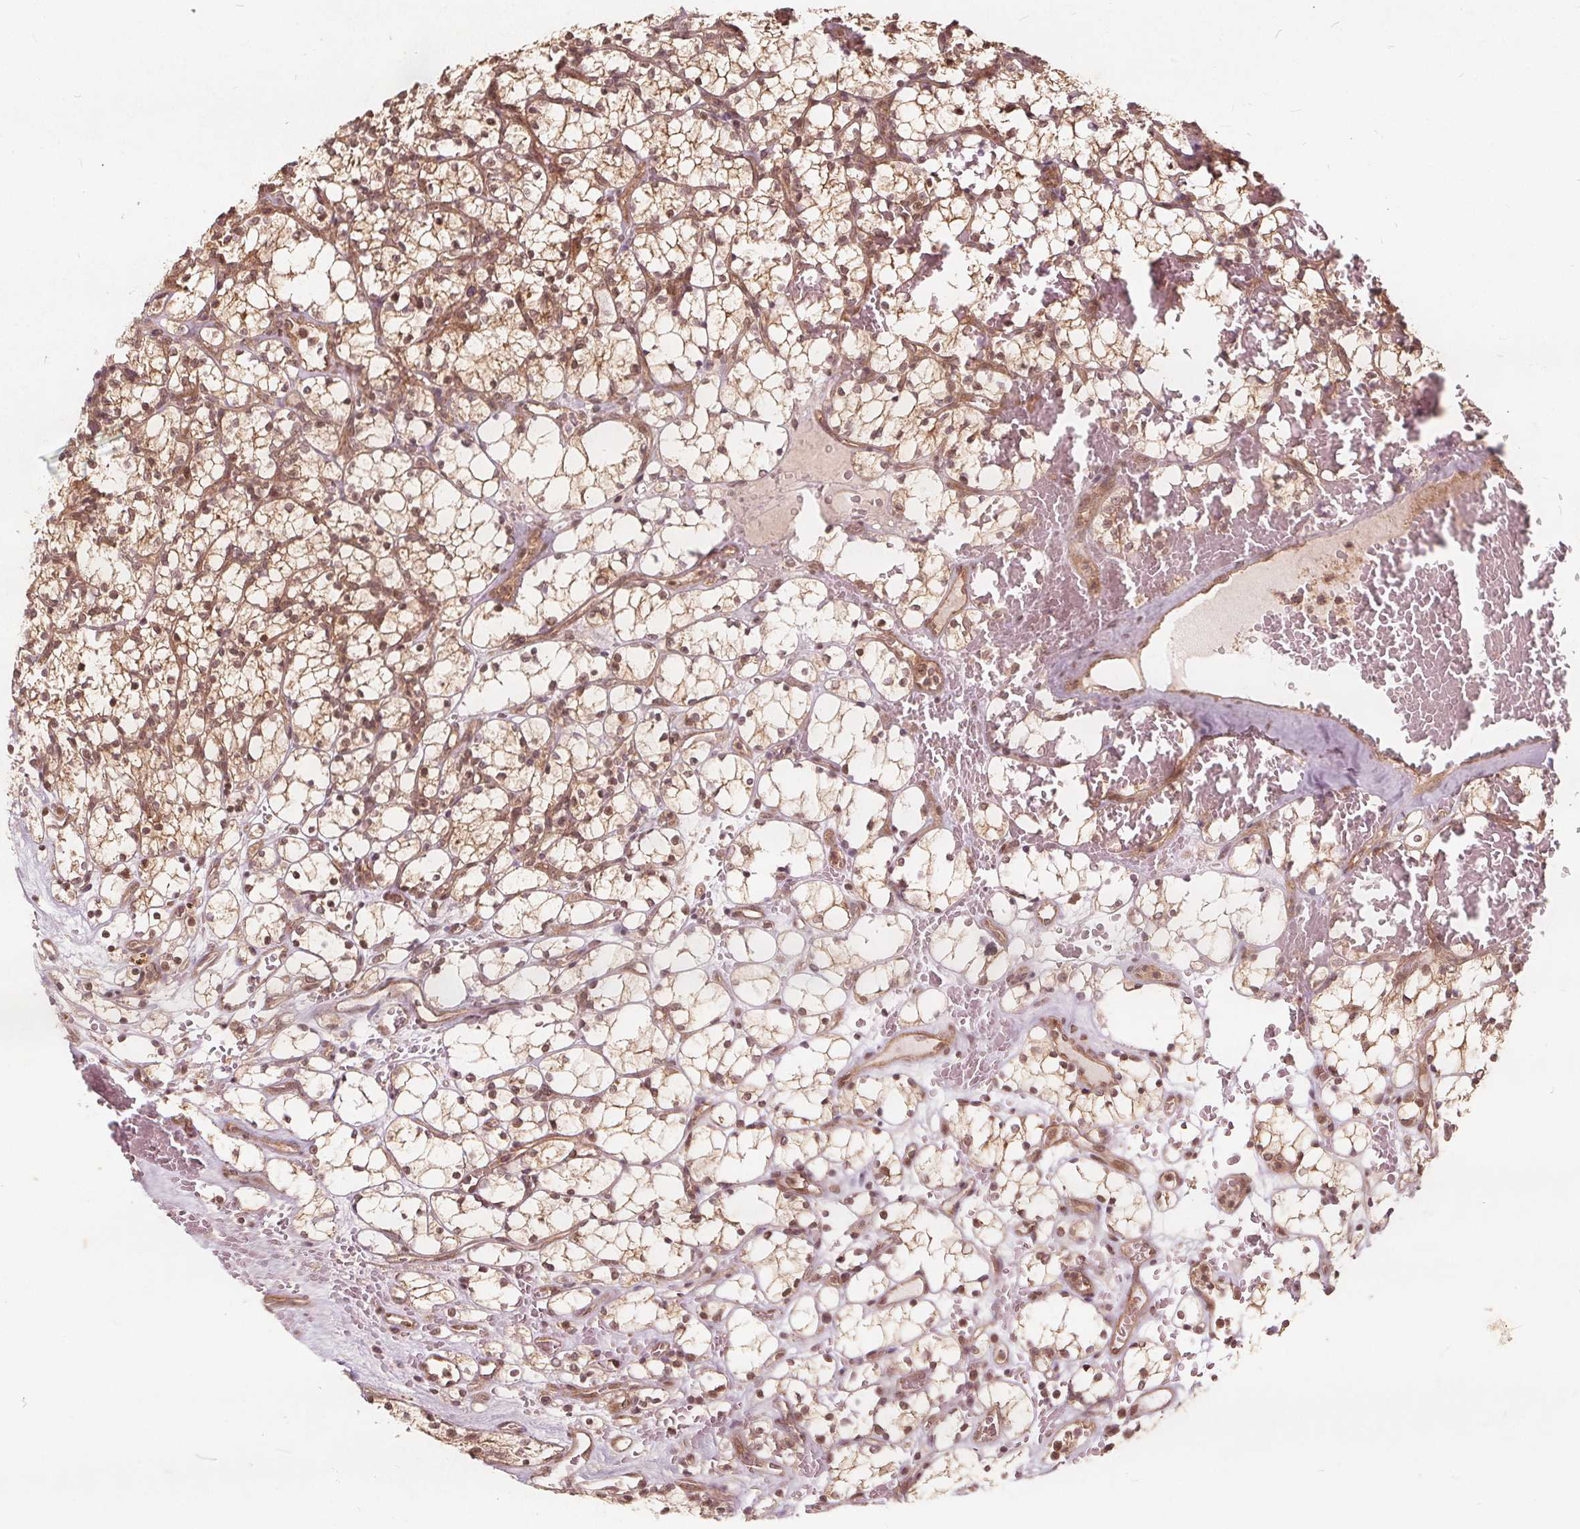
{"staining": {"intensity": "weak", "quantity": ">75%", "location": "cytoplasmic/membranous,nuclear"}, "tissue": "renal cancer", "cell_type": "Tumor cells", "image_type": "cancer", "snomed": [{"axis": "morphology", "description": "Adenocarcinoma, NOS"}, {"axis": "topography", "description": "Kidney"}], "caption": "Renal cancer (adenocarcinoma) was stained to show a protein in brown. There is low levels of weak cytoplasmic/membranous and nuclear positivity in approximately >75% of tumor cells.", "gene": "PPP1CB", "patient": {"sex": "female", "age": 69}}